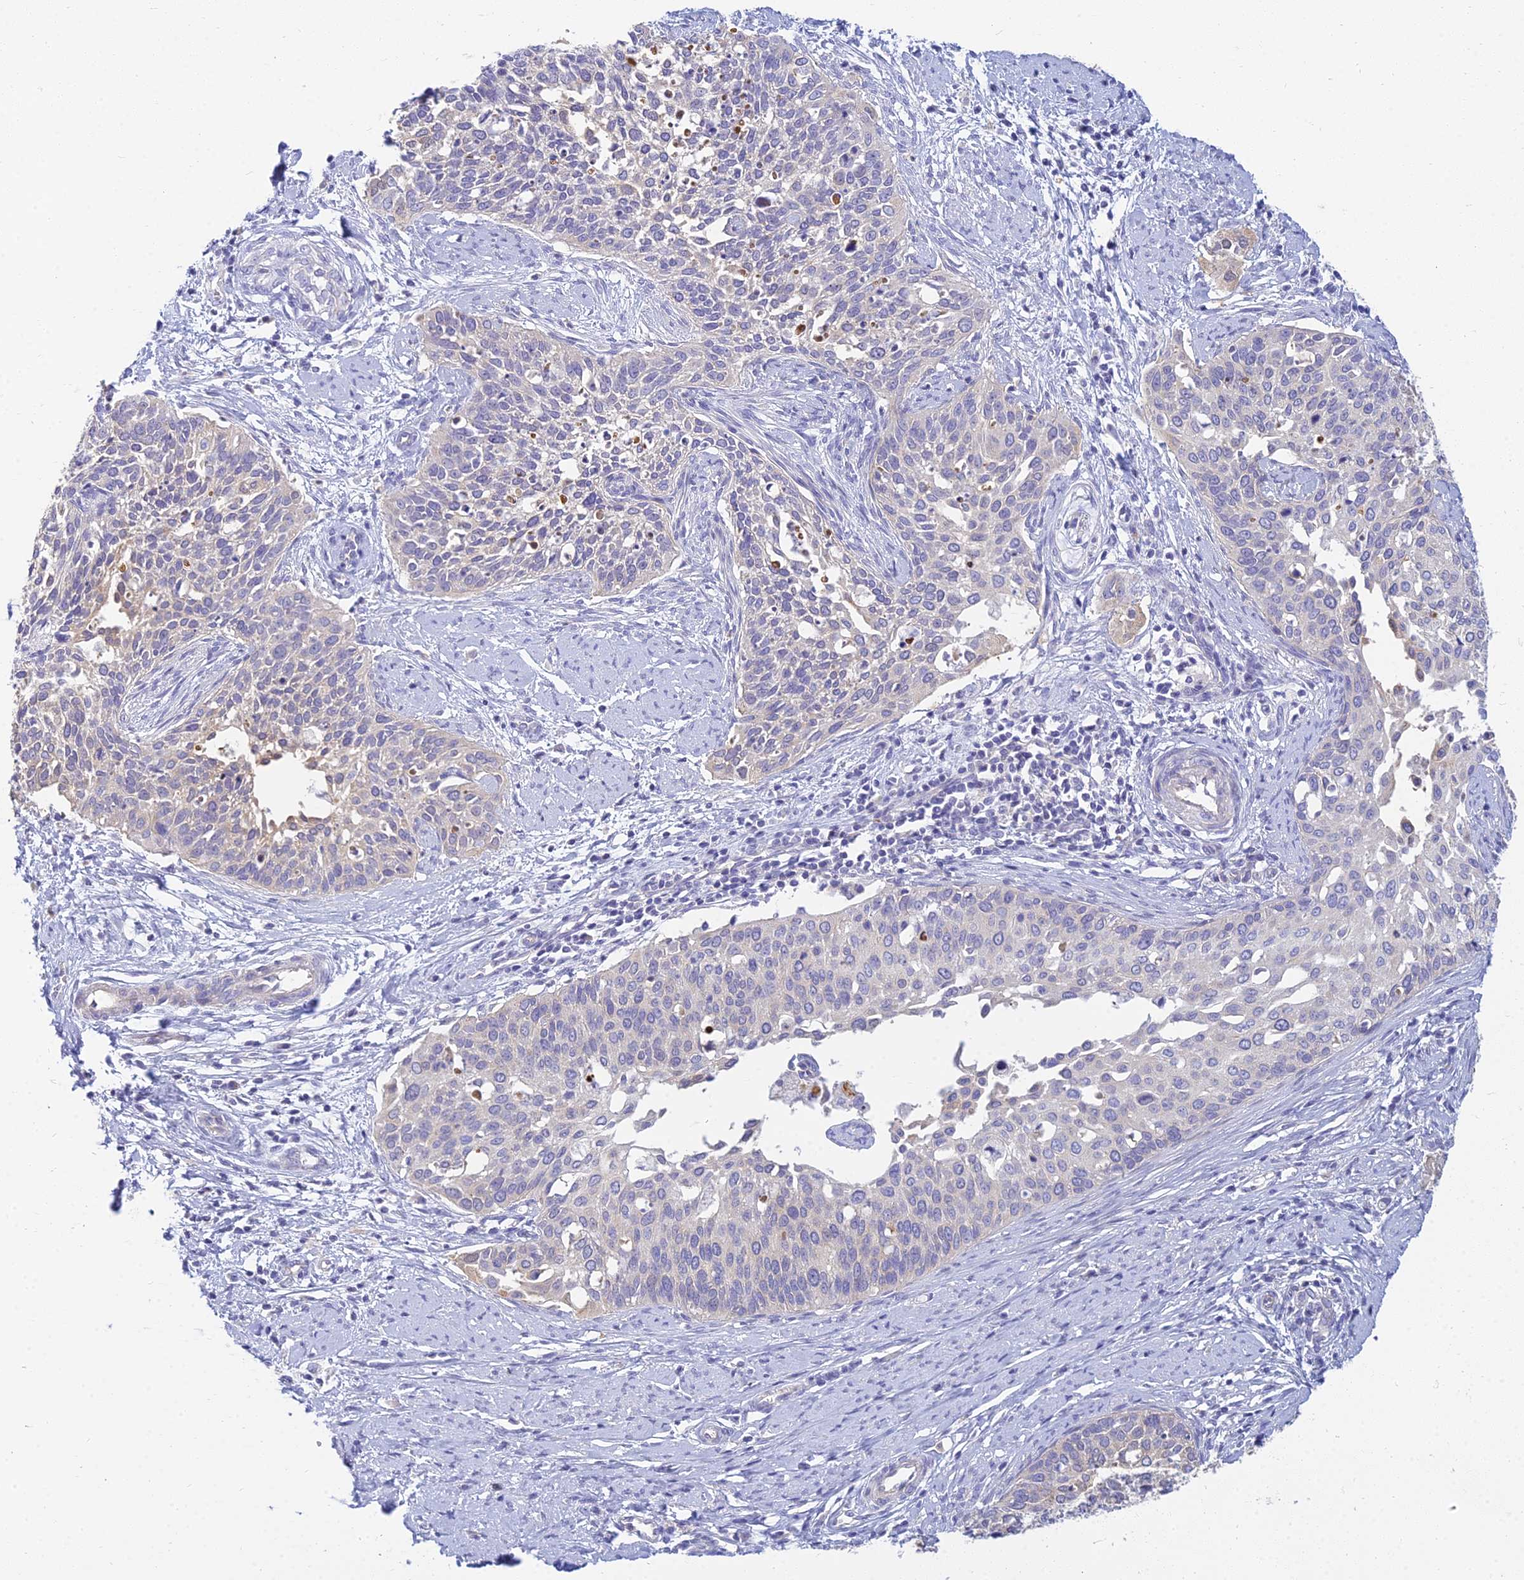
{"staining": {"intensity": "weak", "quantity": "<25%", "location": "cytoplasmic/membranous"}, "tissue": "cervical cancer", "cell_type": "Tumor cells", "image_type": "cancer", "snomed": [{"axis": "morphology", "description": "Squamous cell carcinoma, NOS"}, {"axis": "topography", "description": "Cervix"}], "caption": "Immunohistochemistry (IHC) micrograph of human cervical cancer (squamous cell carcinoma) stained for a protein (brown), which exhibits no staining in tumor cells.", "gene": "SMIM24", "patient": {"sex": "female", "age": 44}}